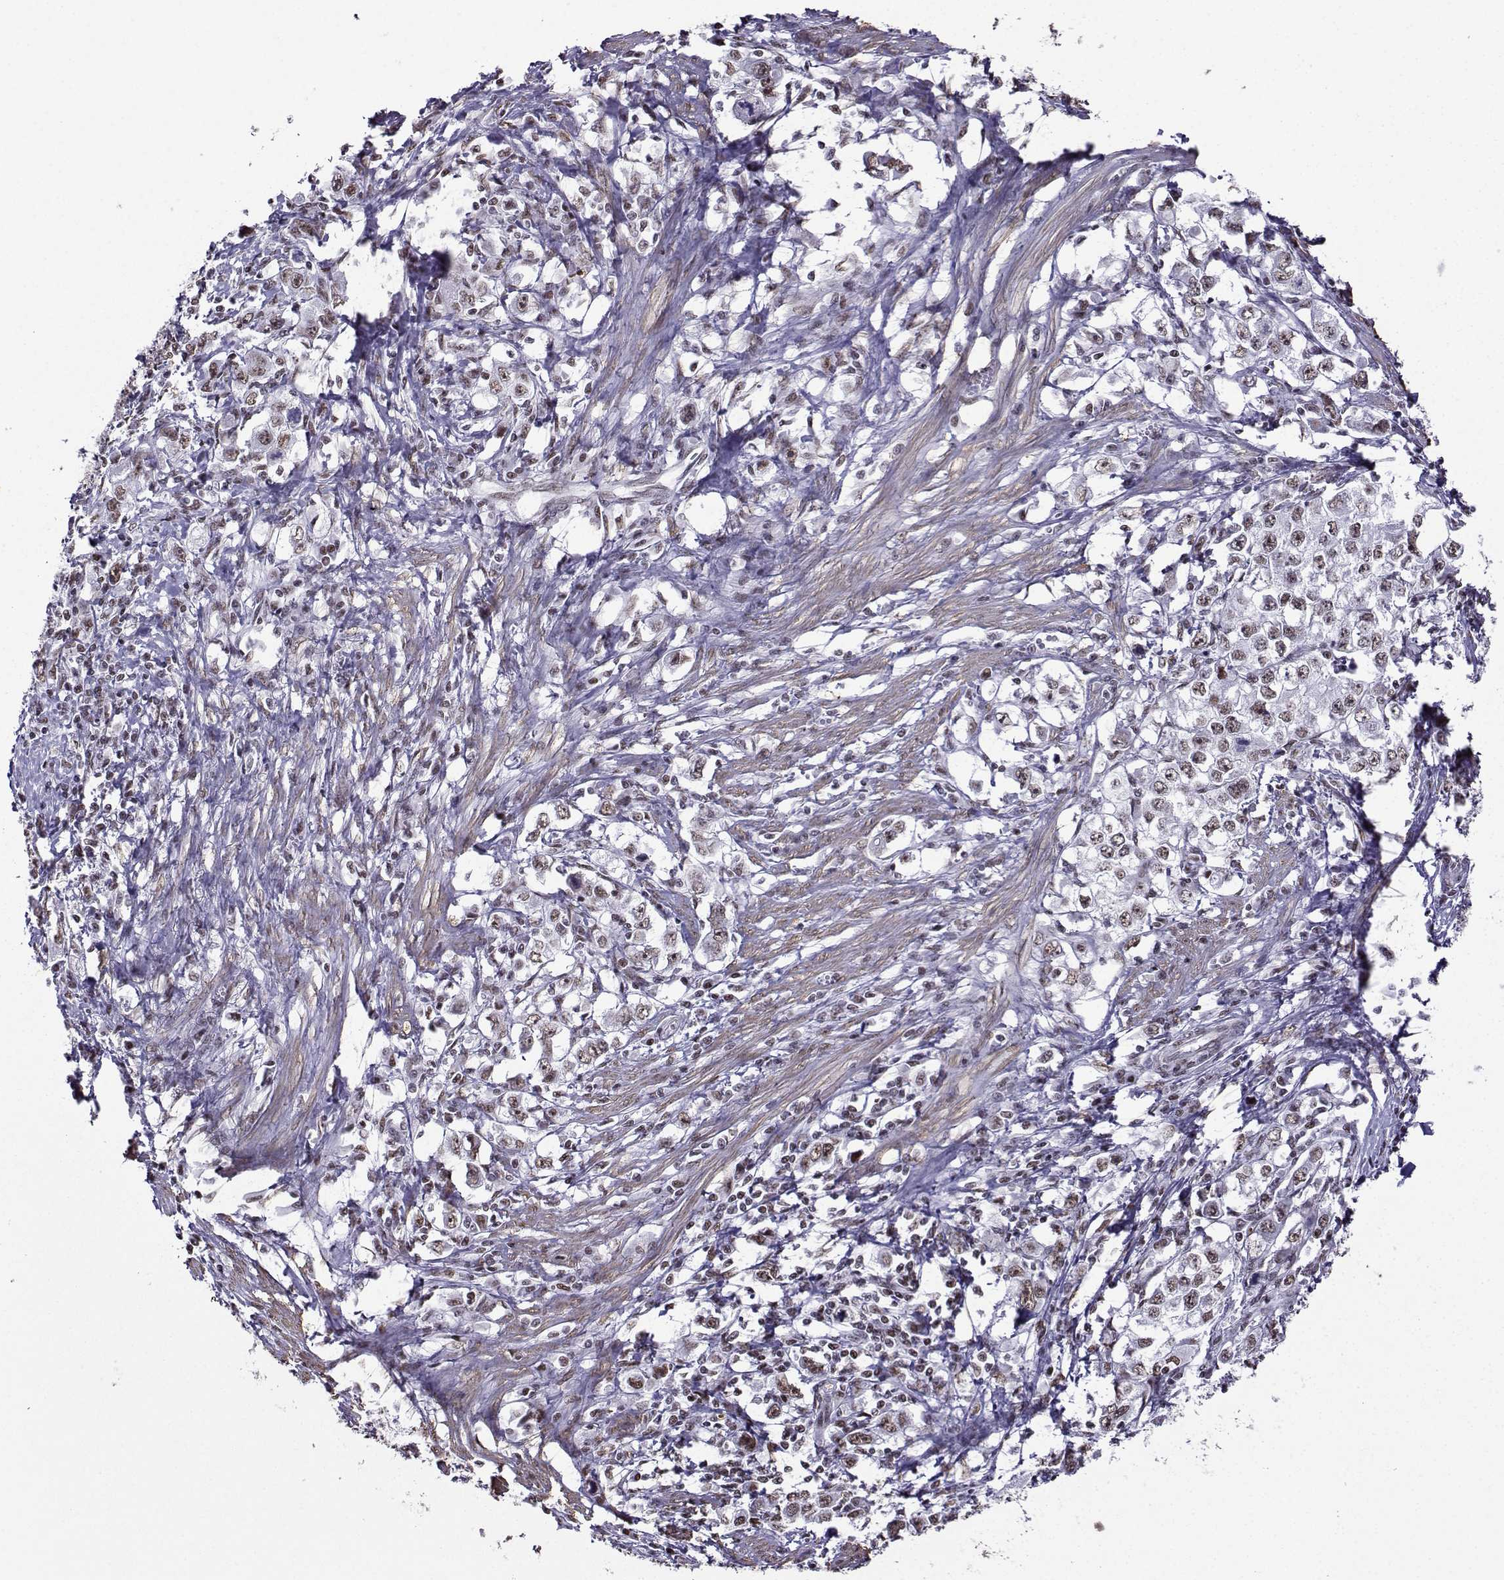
{"staining": {"intensity": "weak", "quantity": ">75%", "location": "nuclear"}, "tissue": "stomach cancer", "cell_type": "Tumor cells", "image_type": "cancer", "snomed": [{"axis": "morphology", "description": "Adenocarcinoma, NOS"}, {"axis": "topography", "description": "Stomach, lower"}], "caption": "Immunohistochemistry histopathology image of human stomach cancer stained for a protein (brown), which reveals low levels of weak nuclear staining in about >75% of tumor cells.", "gene": "CCNK", "patient": {"sex": "female", "age": 72}}